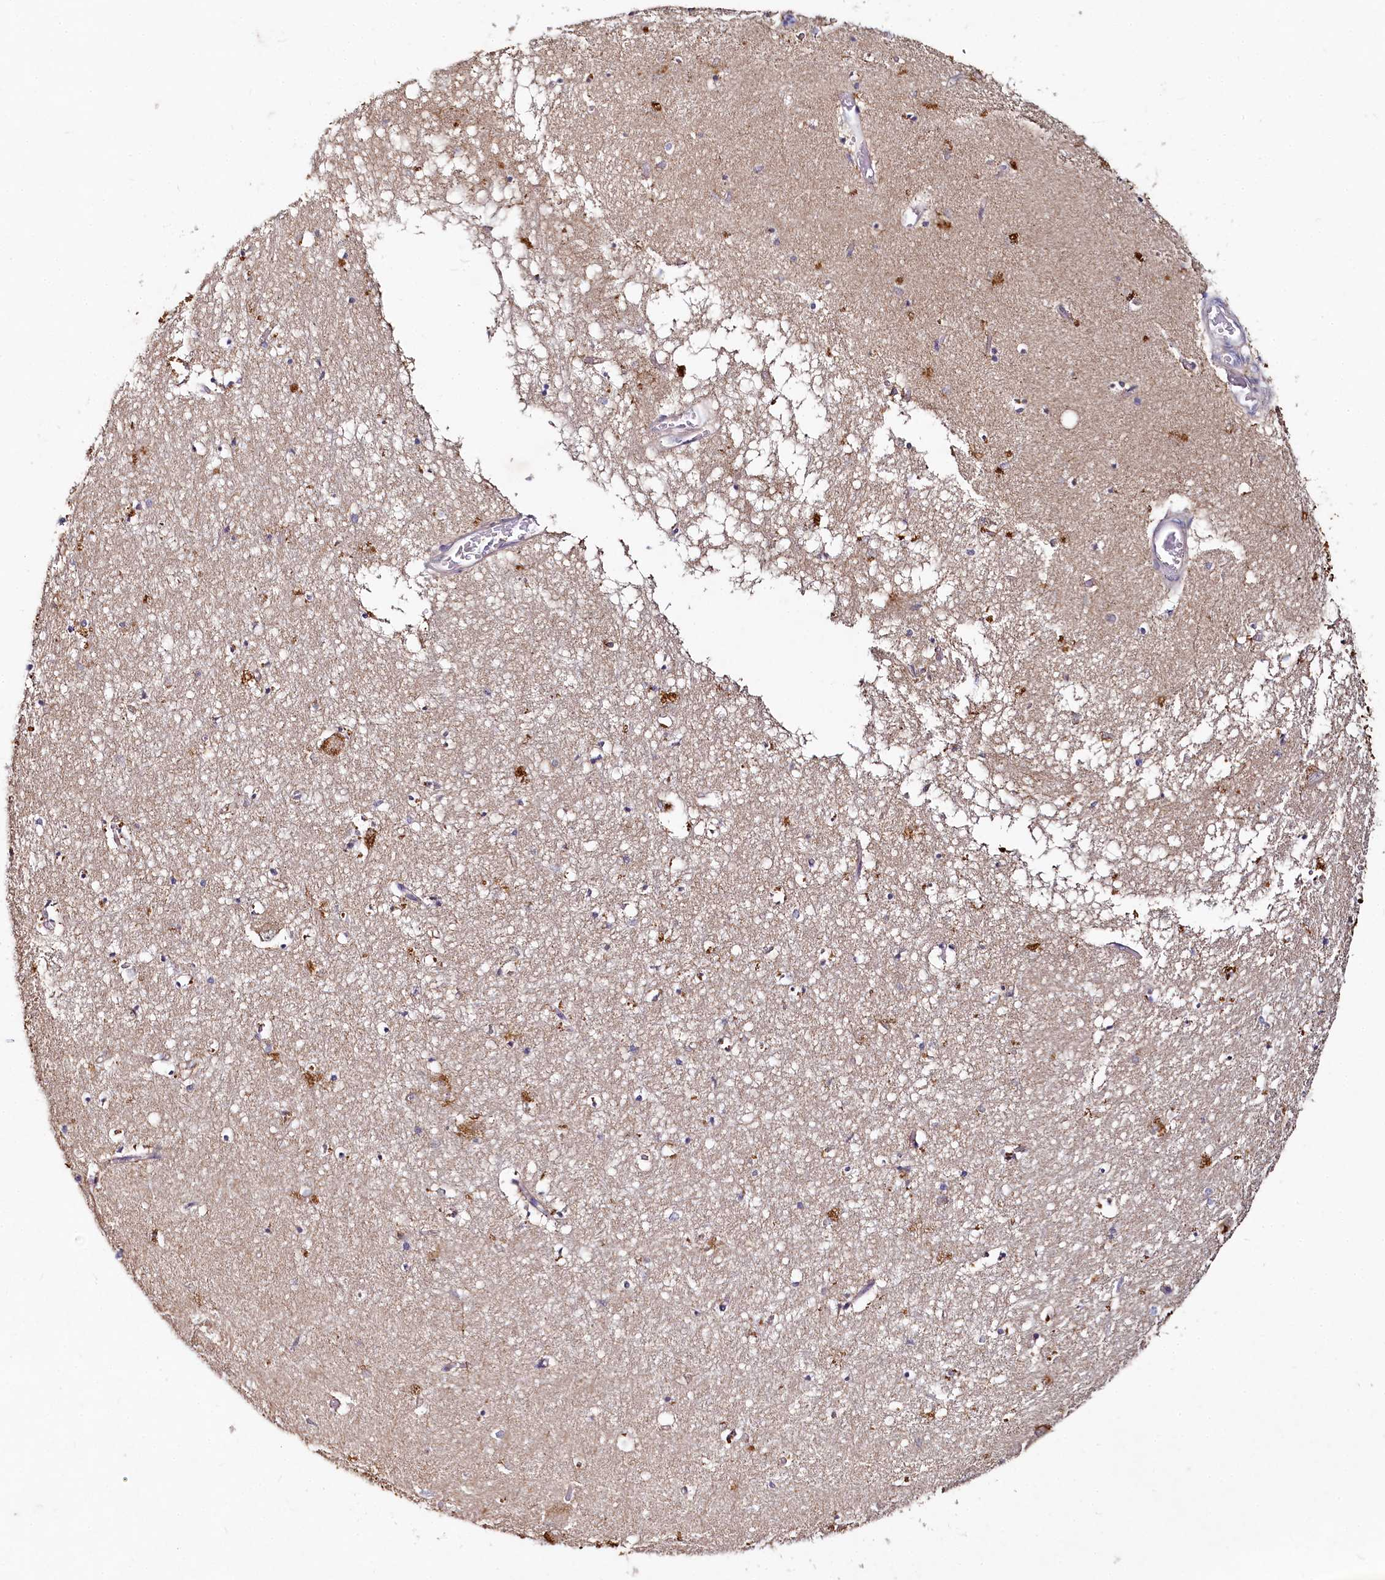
{"staining": {"intensity": "negative", "quantity": "none", "location": "none"}, "tissue": "hippocampus", "cell_type": "Glial cells", "image_type": "normal", "snomed": [{"axis": "morphology", "description": "Normal tissue, NOS"}, {"axis": "topography", "description": "Hippocampus"}], "caption": "This is an immunohistochemistry (IHC) photomicrograph of unremarkable hippocampus. There is no staining in glial cells.", "gene": "HERC3", "patient": {"sex": "male", "age": 70}}